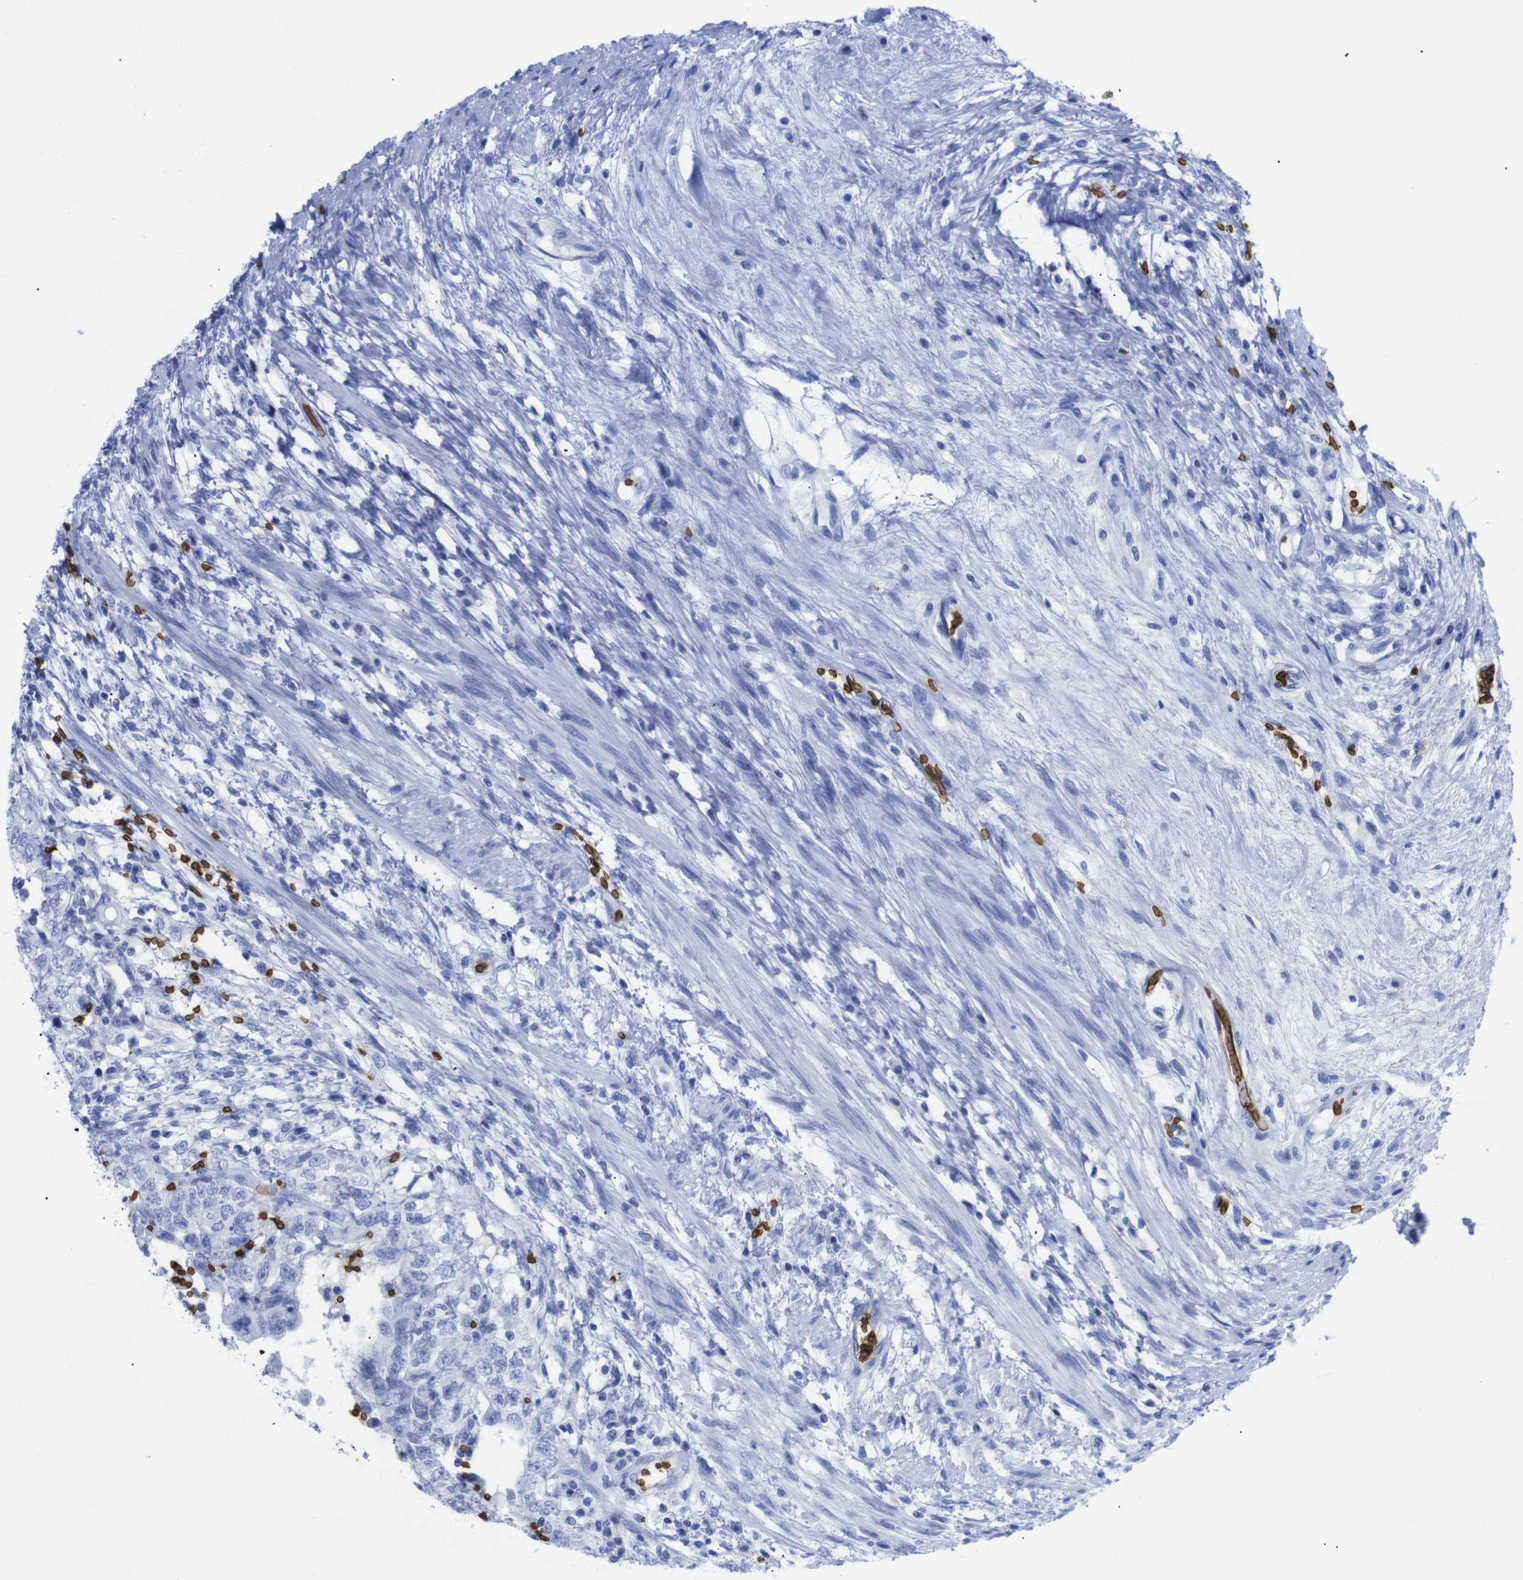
{"staining": {"intensity": "negative", "quantity": "none", "location": "none"}, "tissue": "testis cancer", "cell_type": "Tumor cells", "image_type": "cancer", "snomed": [{"axis": "morphology", "description": "Carcinoma, Embryonal, NOS"}, {"axis": "topography", "description": "Testis"}], "caption": "Histopathology image shows no protein expression in tumor cells of testis embryonal carcinoma tissue.", "gene": "S1PR2", "patient": {"sex": "male", "age": 26}}